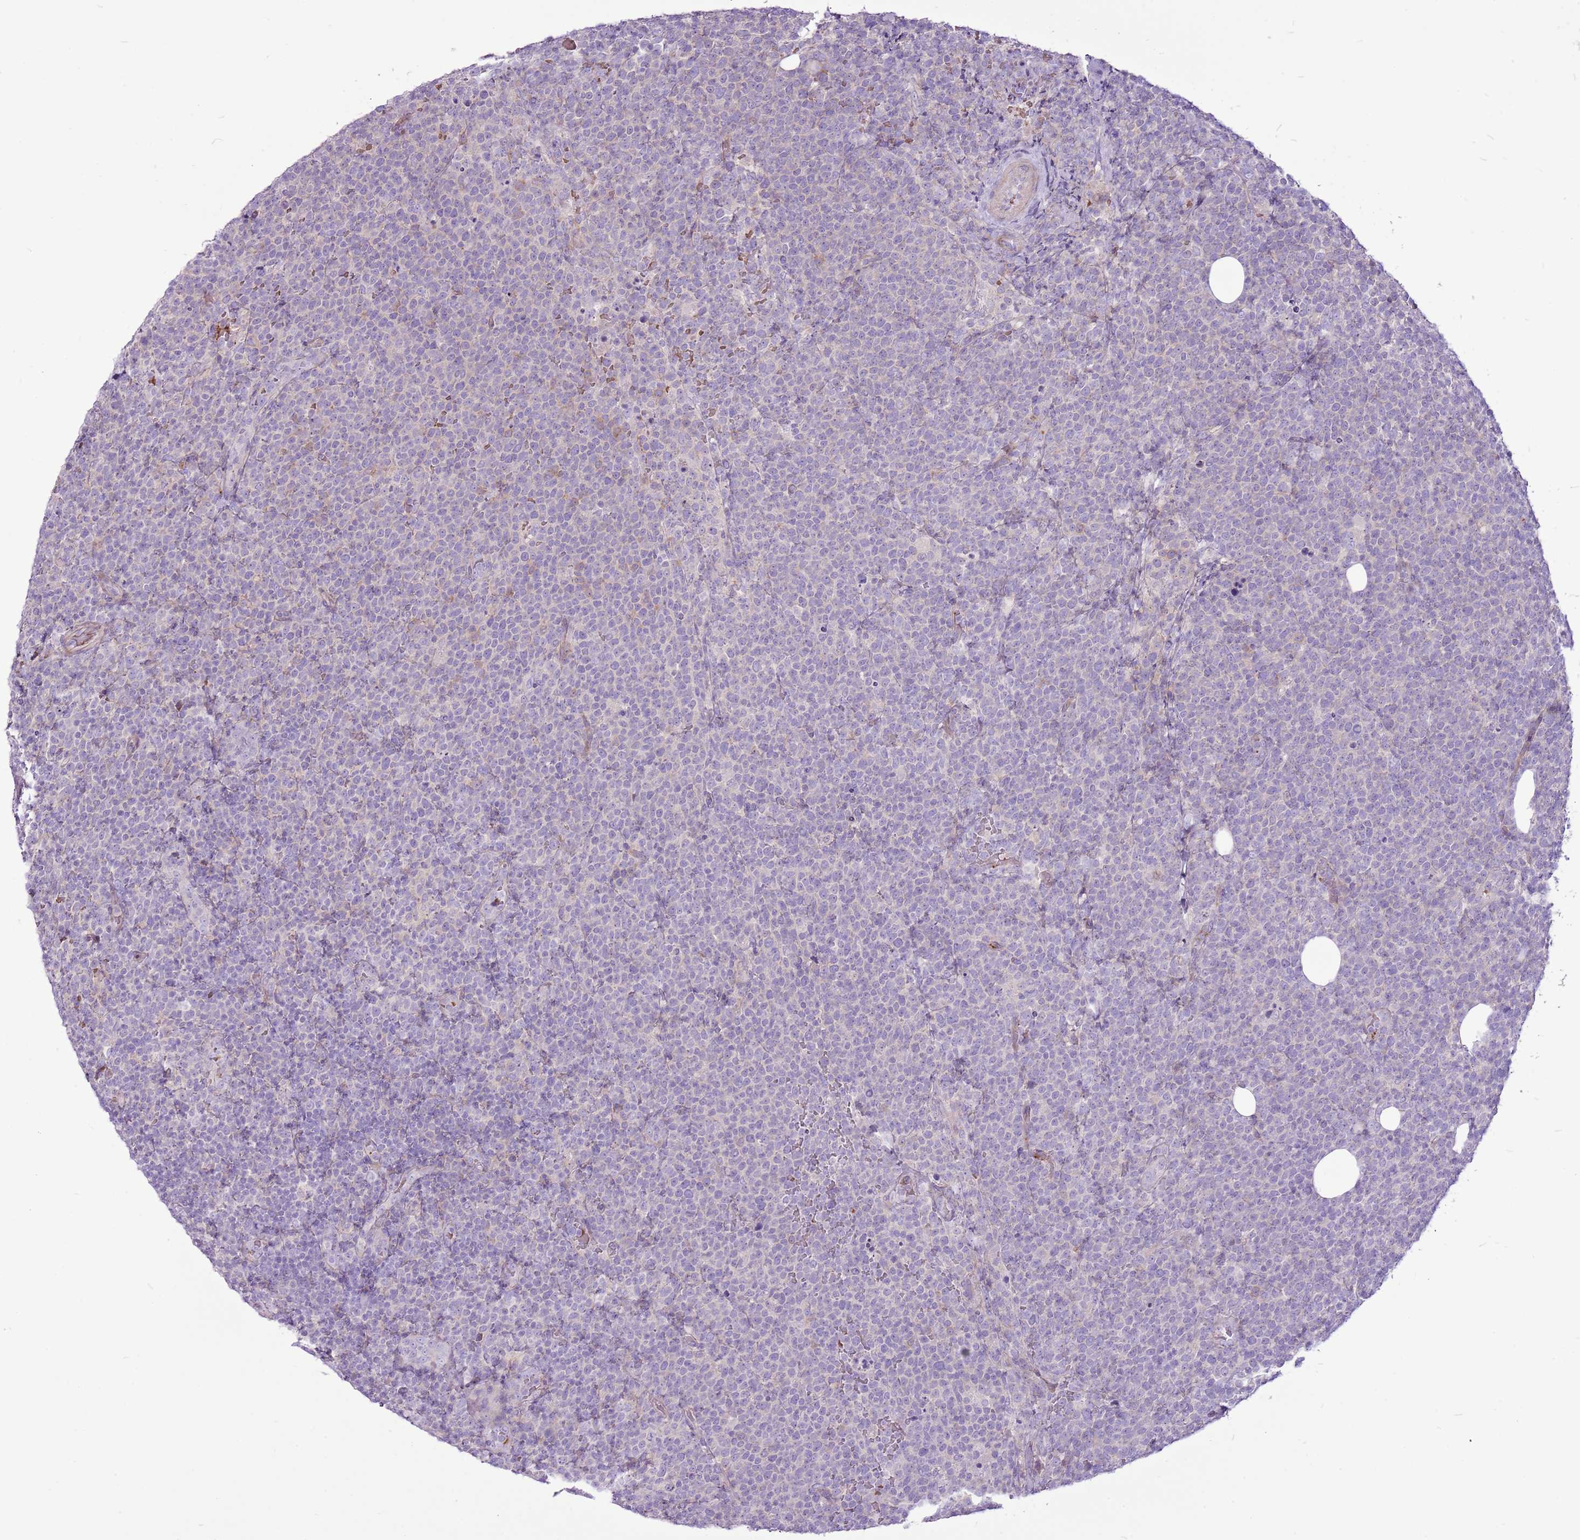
{"staining": {"intensity": "negative", "quantity": "none", "location": "none"}, "tissue": "lymphoma", "cell_type": "Tumor cells", "image_type": "cancer", "snomed": [{"axis": "morphology", "description": "Malignant lymphoma, non-Hodgkin's type, High grade"}, {"axis": "topography", "description": "Lymph node"}], "caption": "There is no significant staining in tumor cells of lymphoma.", "gene": "CHAC2", "patient": {"sex": "male", "age": 61}}